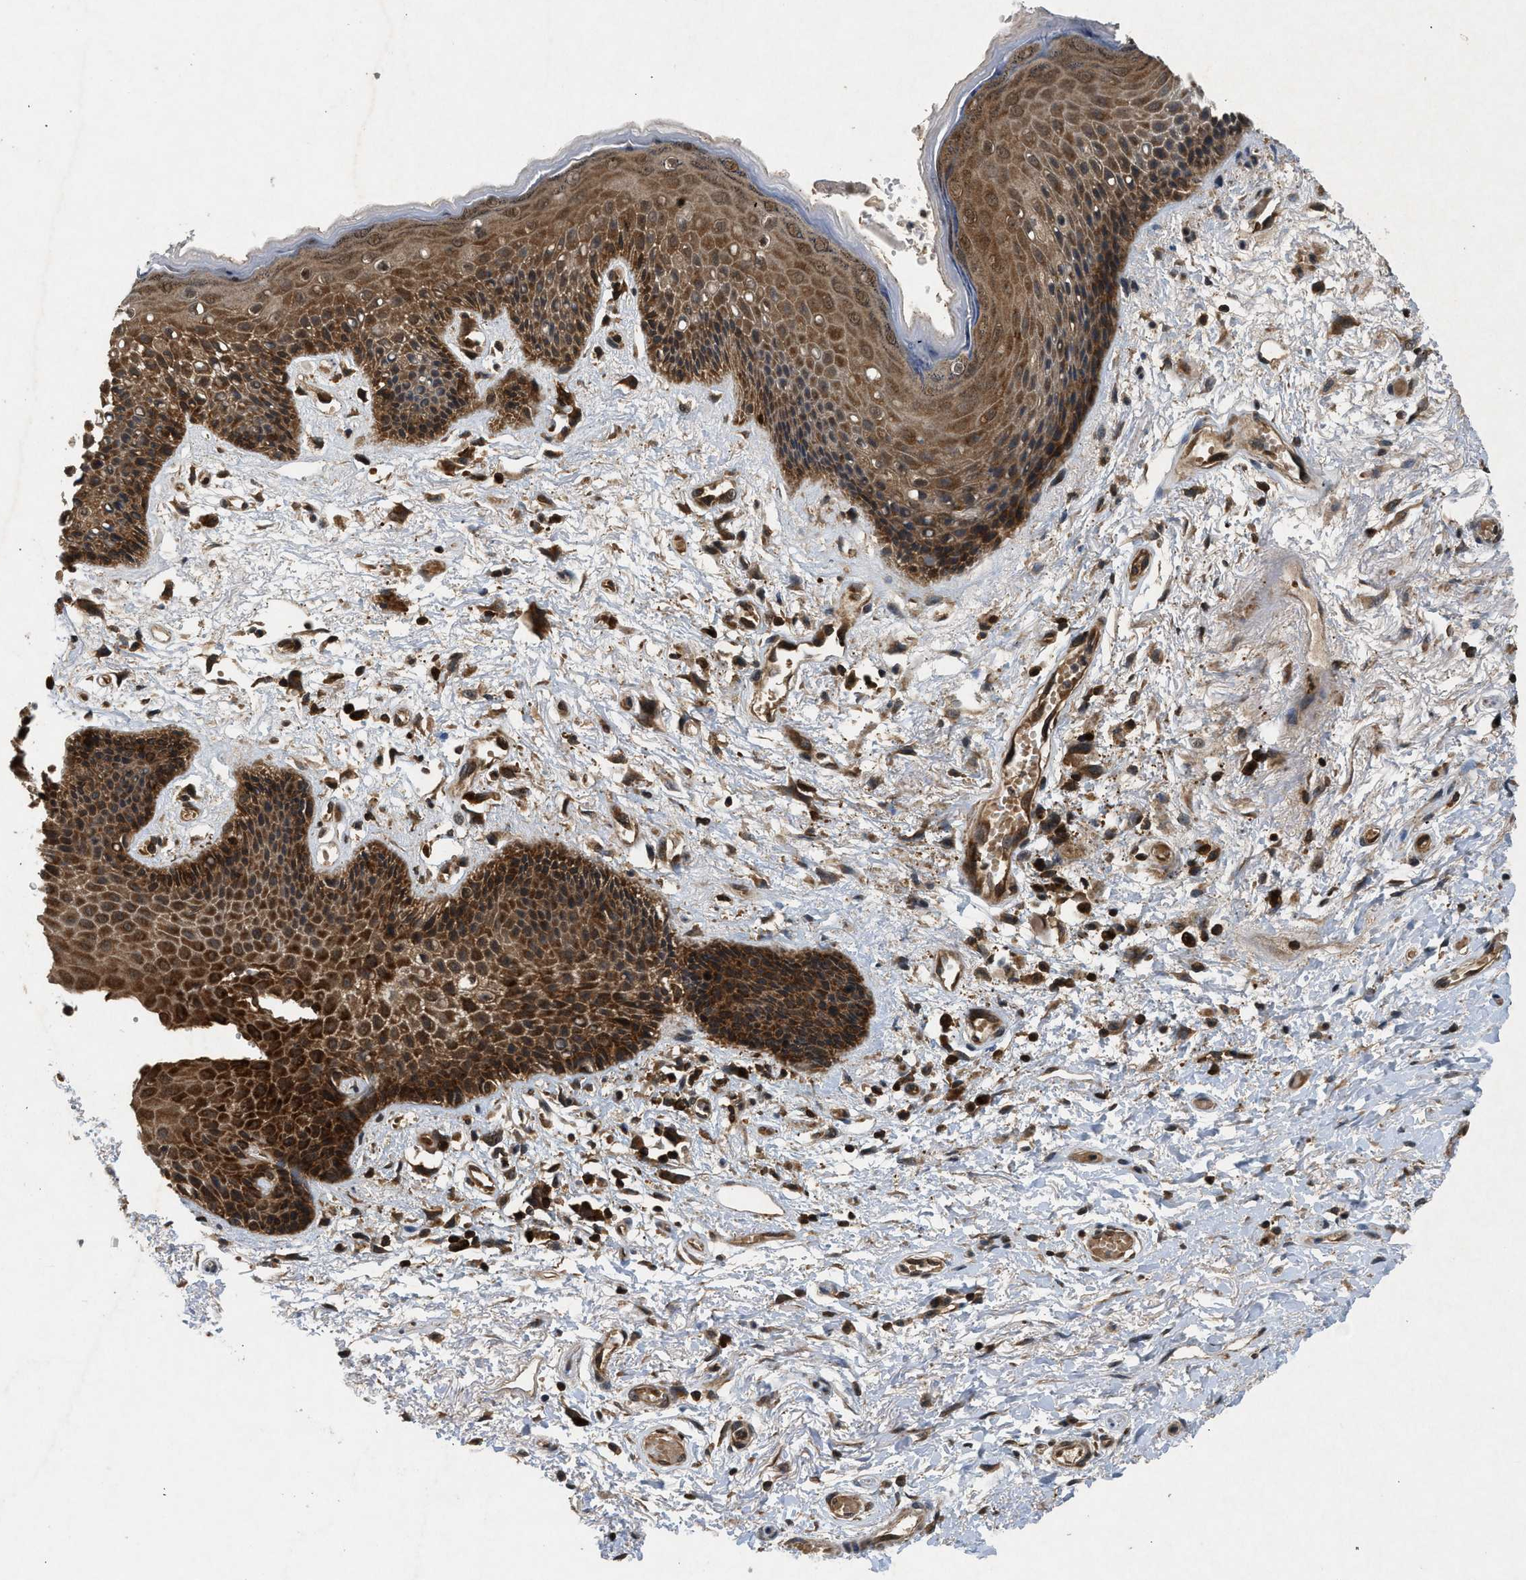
{"staining": {"intensity": "strong", "quantity": ">75%", "location": "cytoplasmic/membranous"}, "tissue": "skin", "cell_type": "Epidermal cells", "image_type": "normal", "snomed": [{"axis": "morphology", "description": "Normal tissue, NOS"}, {"axis": "topography", "description": "Anal"}], "caption": "IHC photomicrograph of unremarkable skin stained for a protein (brown), which exhibits high levels of strong cytoplasmic/membranous positivity in about >75% of epidermal cells.", "gene": "OXSR1", "patient": {"sex": "female", "age": 46}}